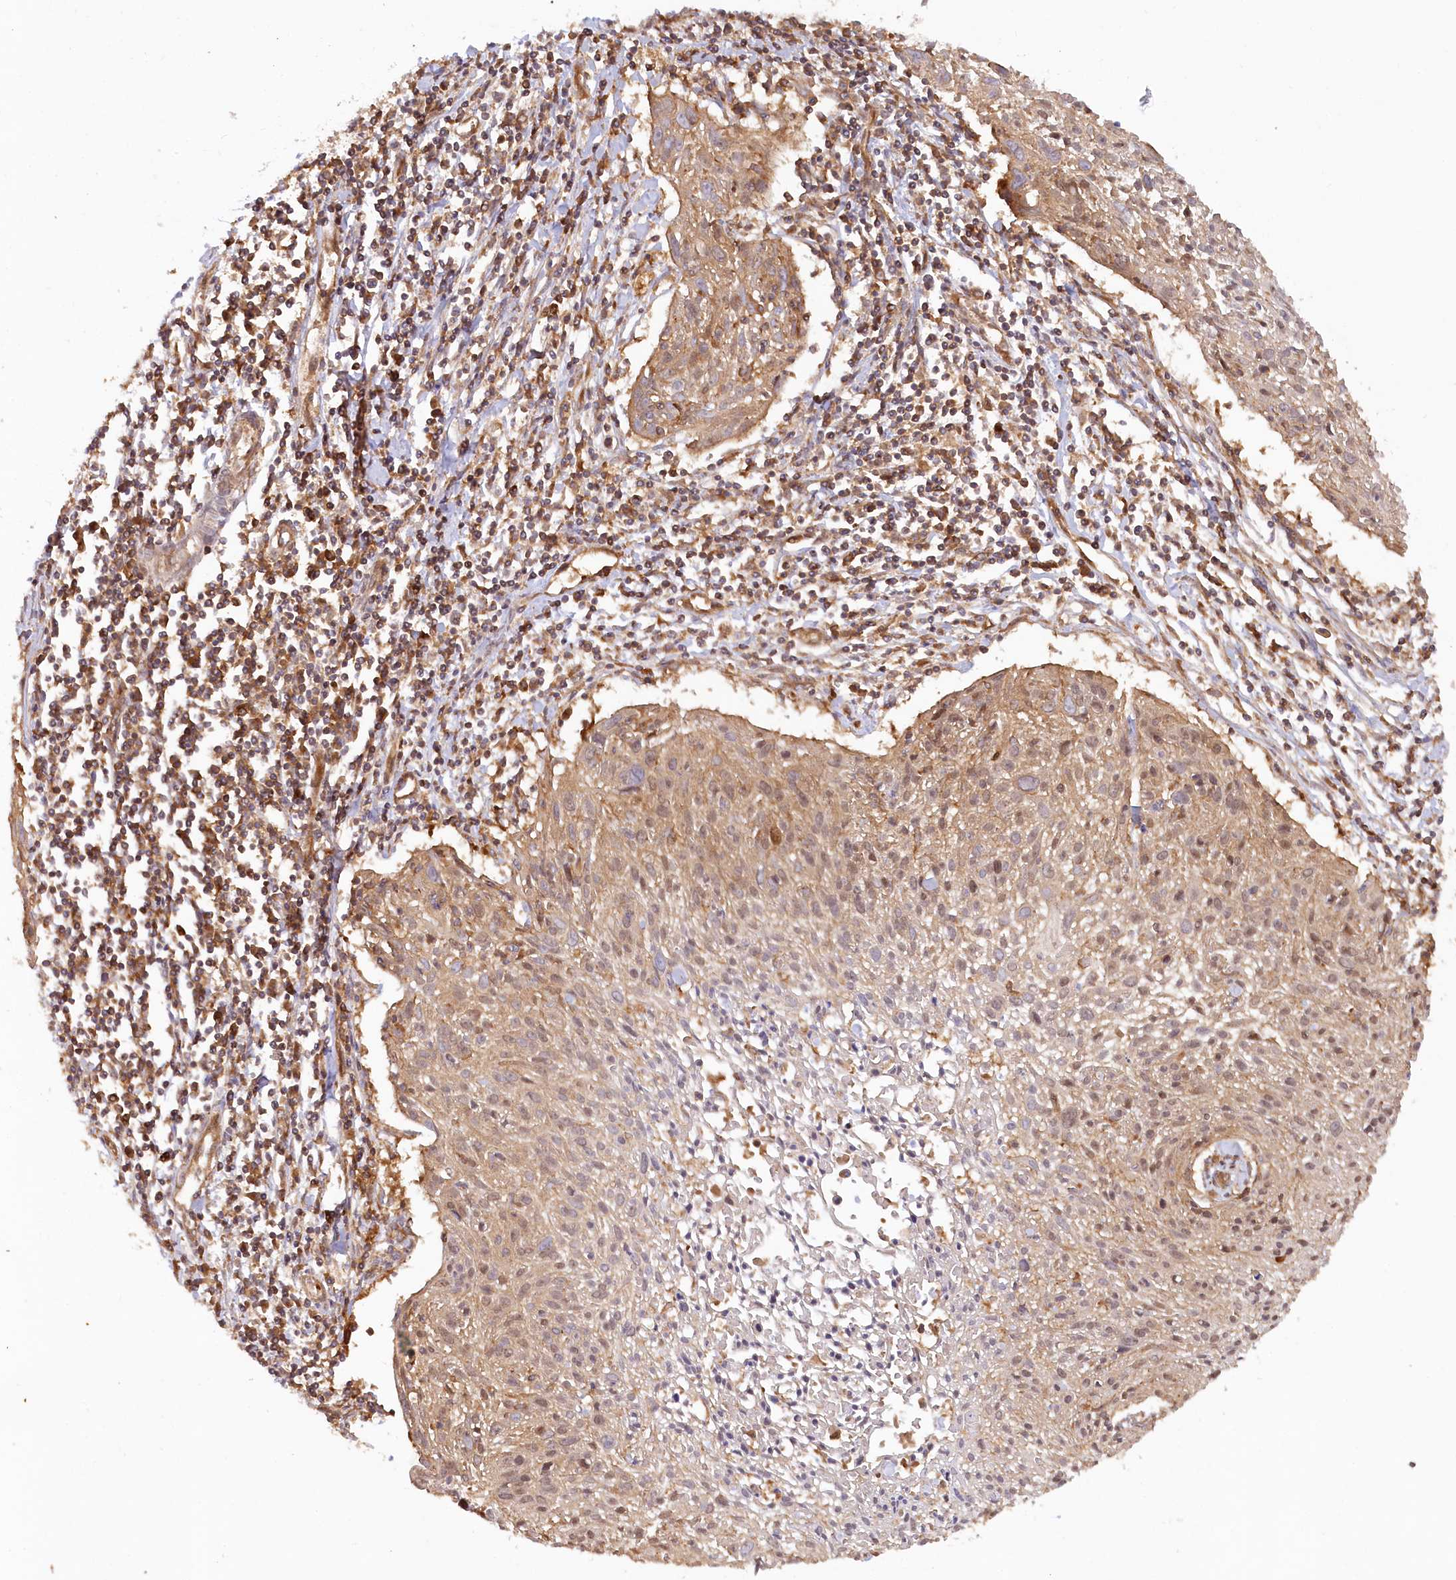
{"staining": {"intensity": "moderate", "quantity": ">75%", "location": "cytoplasmic/membranous"}, "tissue": "cervical cancer", "cell_type": "Tumor cells", "image_type": "cancer", "snomed": [{"axis": "morphology", "description": "Squamous cell carcinoma, NOS"}, {"axis": "topography", "description": "Cervix"}], "caption": "Immunohistochemistry (DAB (3,3'-diaminobenzidine)) staining of squamous cell carcinoma (cervical) displays moderate cytoplasmic/membranous protein expression in approximately >75% of tumor cells.", "gene": "PAIP2", "patient": {"sex": "female", "age": 51}}